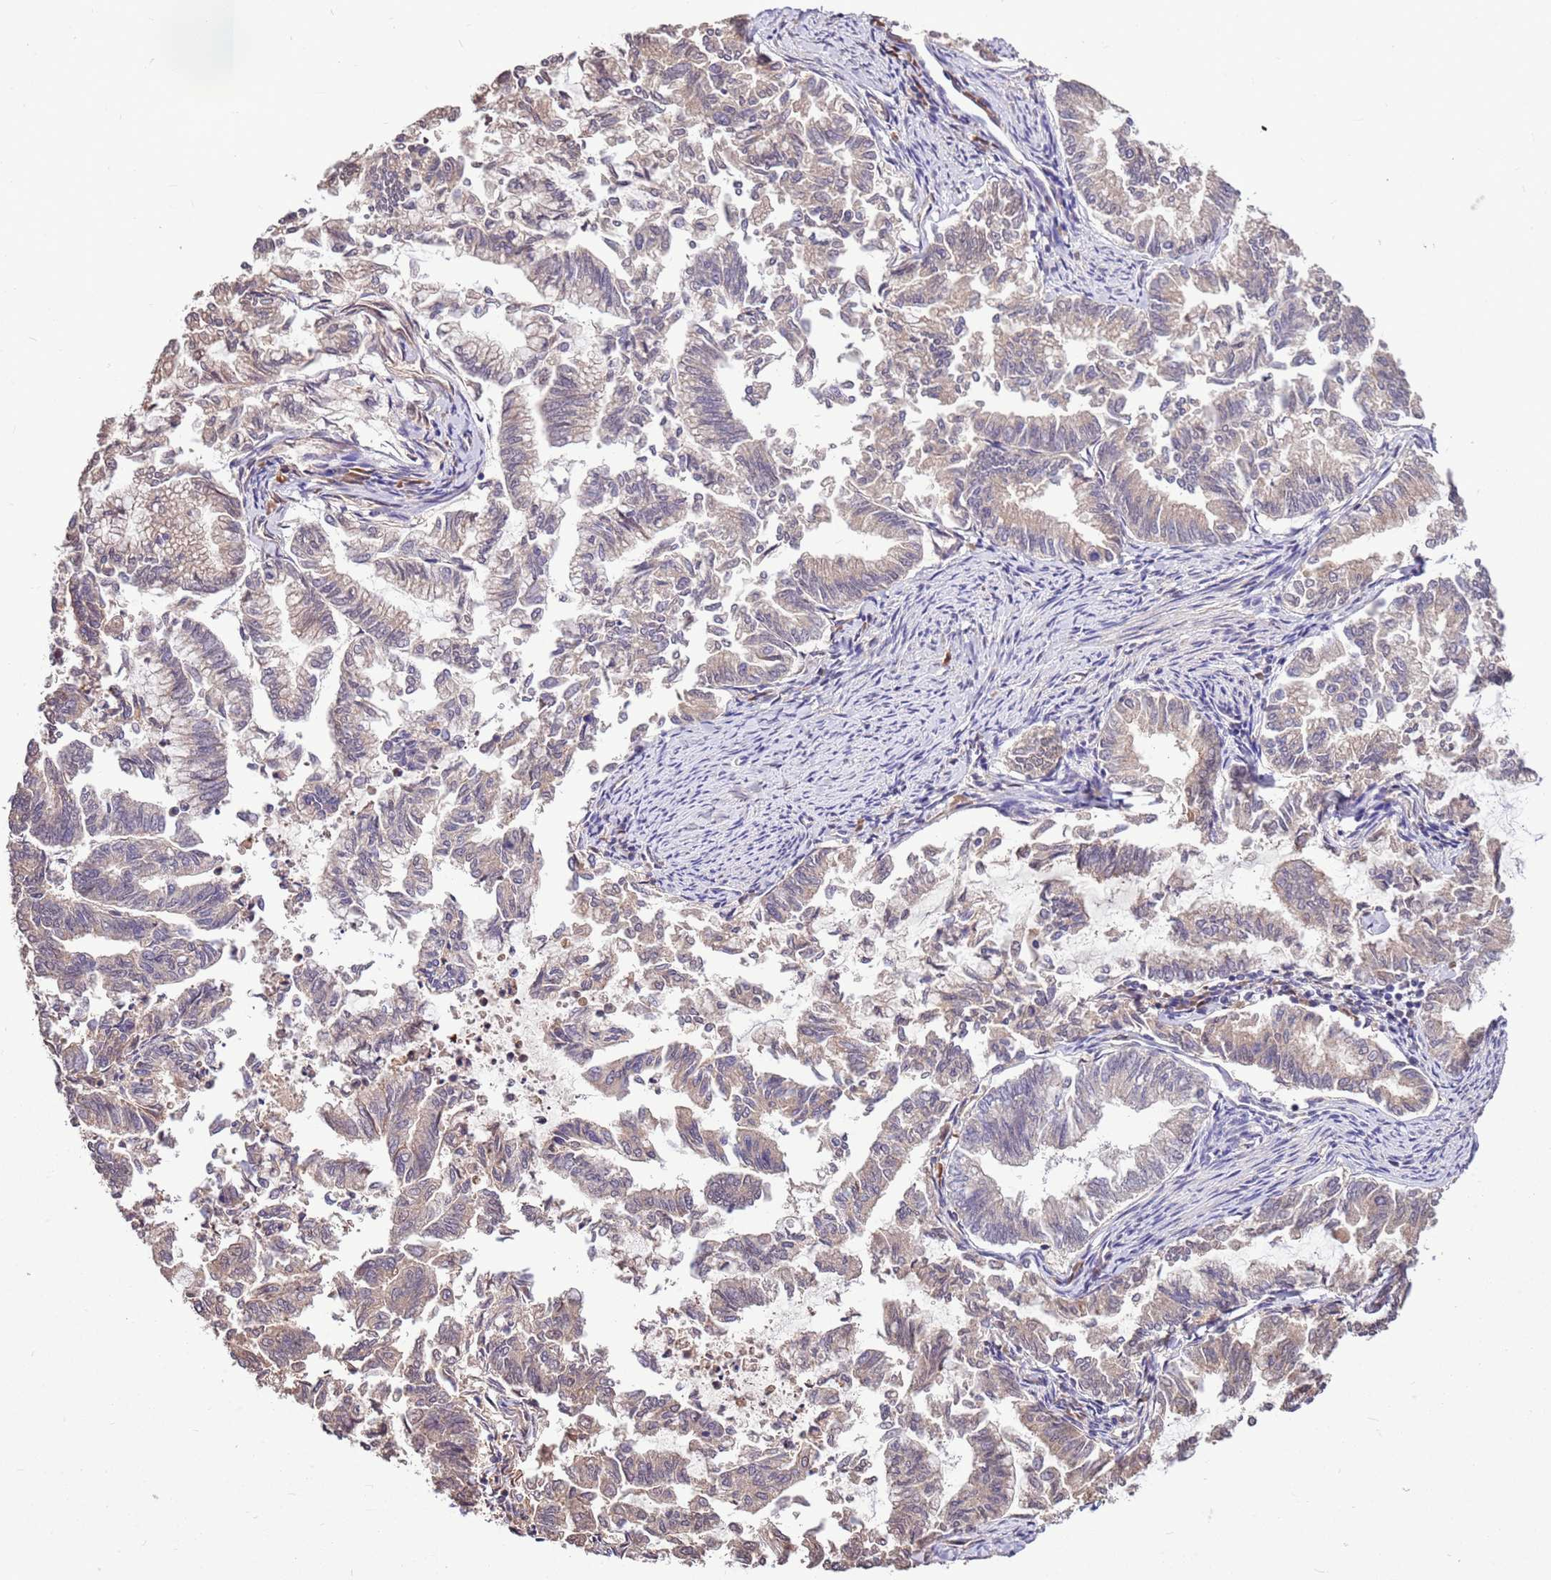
{"staining": {"intensity": "weak", "quantity": "<25%", "location": "cytoplasmic/membranous"}, "tissue": "endometrial cancer", "cell_type": "Tumor cells", "image_type": "cancer", "snomed": [{"axis": "morphology", "description": "Adenocarcinoma, NOS"}, {"axis": "topography", "description": "Endometrium"}], "caption": "This is a photomicrograph of IHC staining of adenocarcinoma (endometrial), which shows no expression in tumor cells. (Stains: DAB immunohistochemistry with hematoxylin counter stain, Microscopy: brightfield microscopy at high magnification).", "gene": "BBS5", "patient": {"sex": "female", "age": 79}}